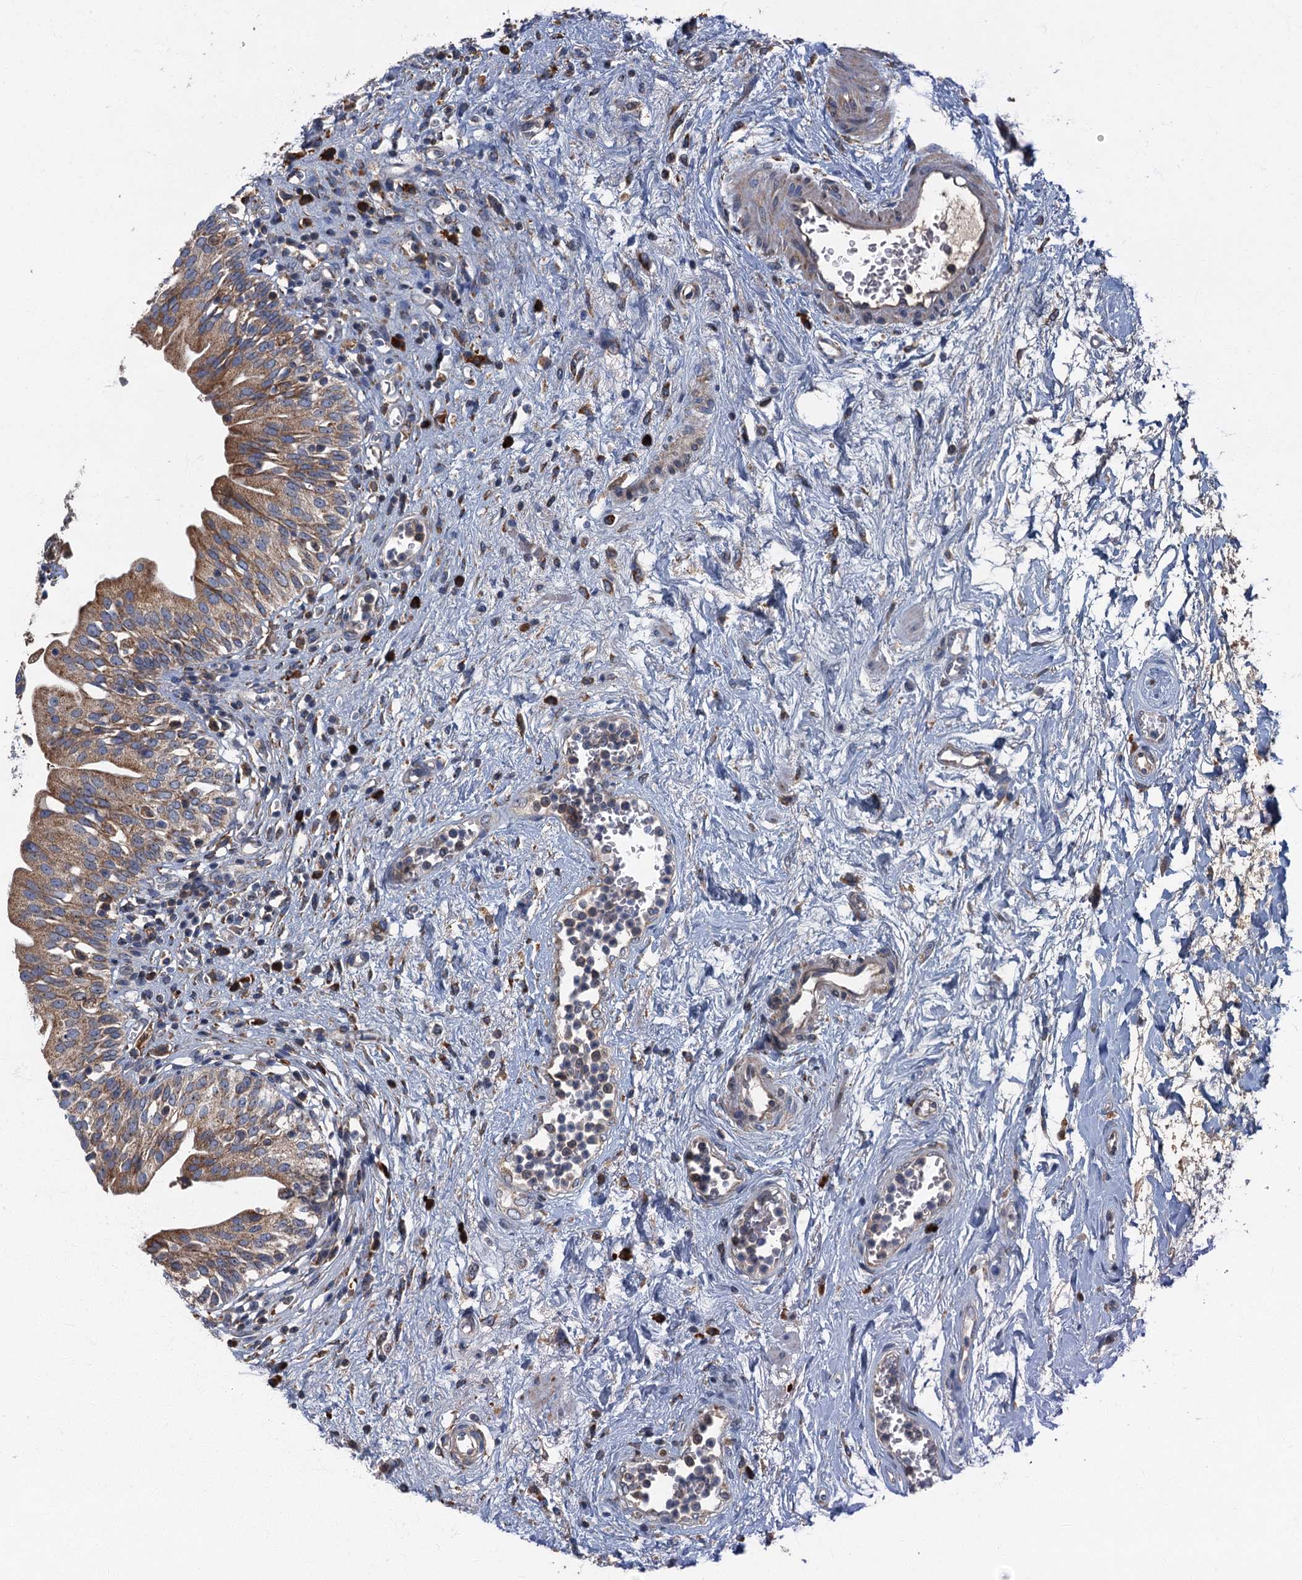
{"staining": {"intensity": "moderate", "quantity": "25%-75%", "location": "cytoplasmic/membranous"}, "tissue": "urinary bladder", "cell_type": "Urothelial cells", "image_type": "normal", "snomed": [{"axis": "morphology", "description": "Normal tissue, NOS"}, {"axis": "morphology", "description": "Inflammation, NOS"}, {"axis": "topography", "description": "Urinary bladder"}], "caption": "The micrograph reveals a brown stain indicating the presence of a protein in the cytoplasmic/membranous of urothelial cells in urinary bladder. The staining was performed using DAB (3,3'-diaminobenzidine) to visualize the protein expression in brown, while the nuclei were stained in blue with hematoxylin (Magnification: 20x).", "gene": "SPDYC", "patient": {"sex": "male", "age": 63}}